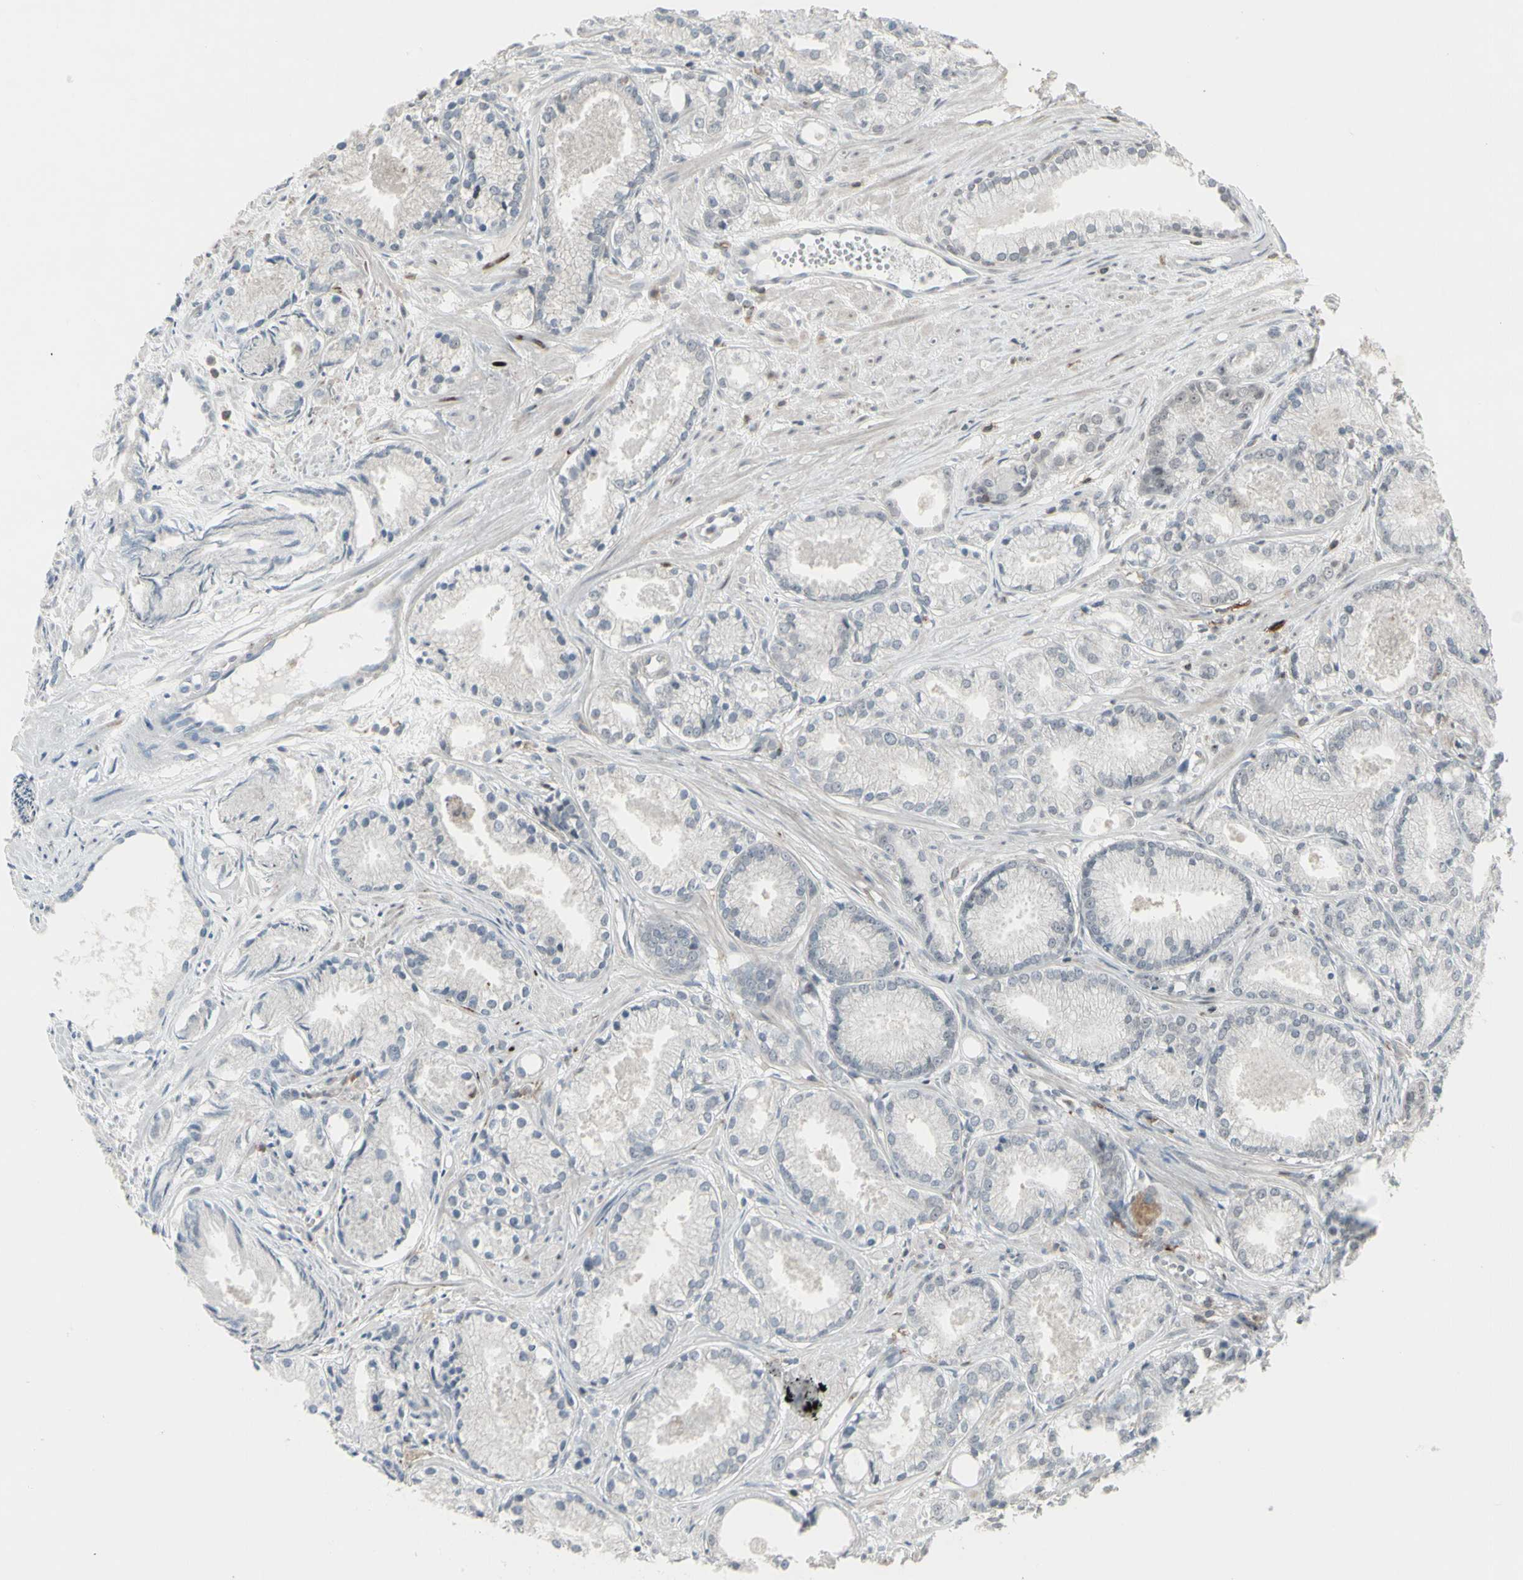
{"staining": {"intensity": "negative", "quantity": "none", "location": "none"}, "tissue": "prostate cancer", "cell_type": "Tumor cells", "image_type": "cancer", "snomed": [{"axis": "morphology", "description": "Adenocarcinoma, Low grade"}, {"axis": "topography", "description": "Prostate"}], "caption": "The micrograph displays no staining of tumor cells in adenocarcinoma (low-grade) (prostate).", "gene": "SAMSN1", "patient": {"sex": "male", "age": 72}}